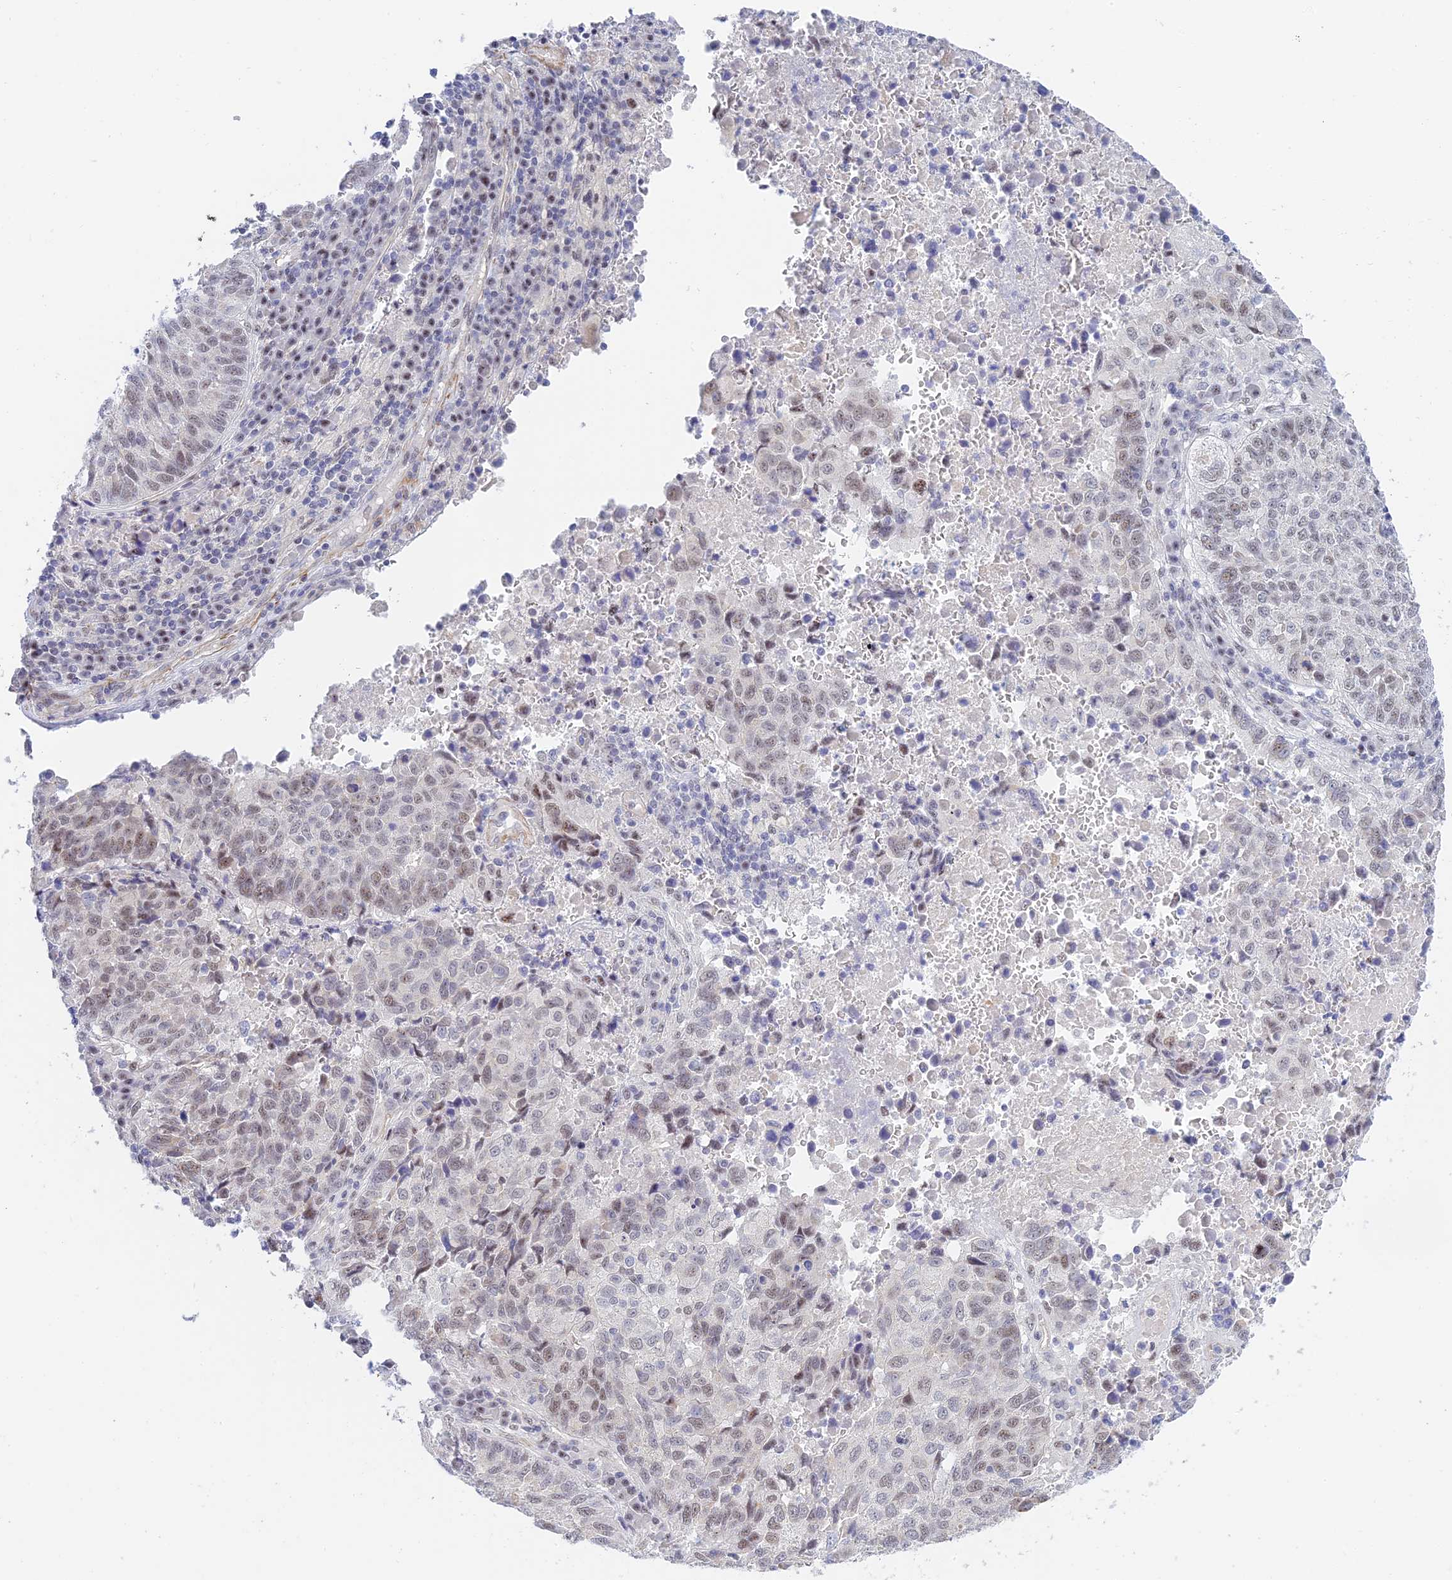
{"staining": {"intensity": "weak", "quantity": ">75%", "location": "nuclear"}, "tissue": "lung cancer", "cell_type": "Tumor cells", "image_type": "cancer", "snomed": [{"axis": "morphology", "description": "Squamous cell carcinoma, NOS"}, {"axis": "topography", "description": "Lung"}], "caption": "This is an image of immunohistochemistry staining of lung cancer, which shows weak positivity in the nuclear of tumor cells.", "gene": "CFAP92", "patient": {"sex": "male", "age": 73}}